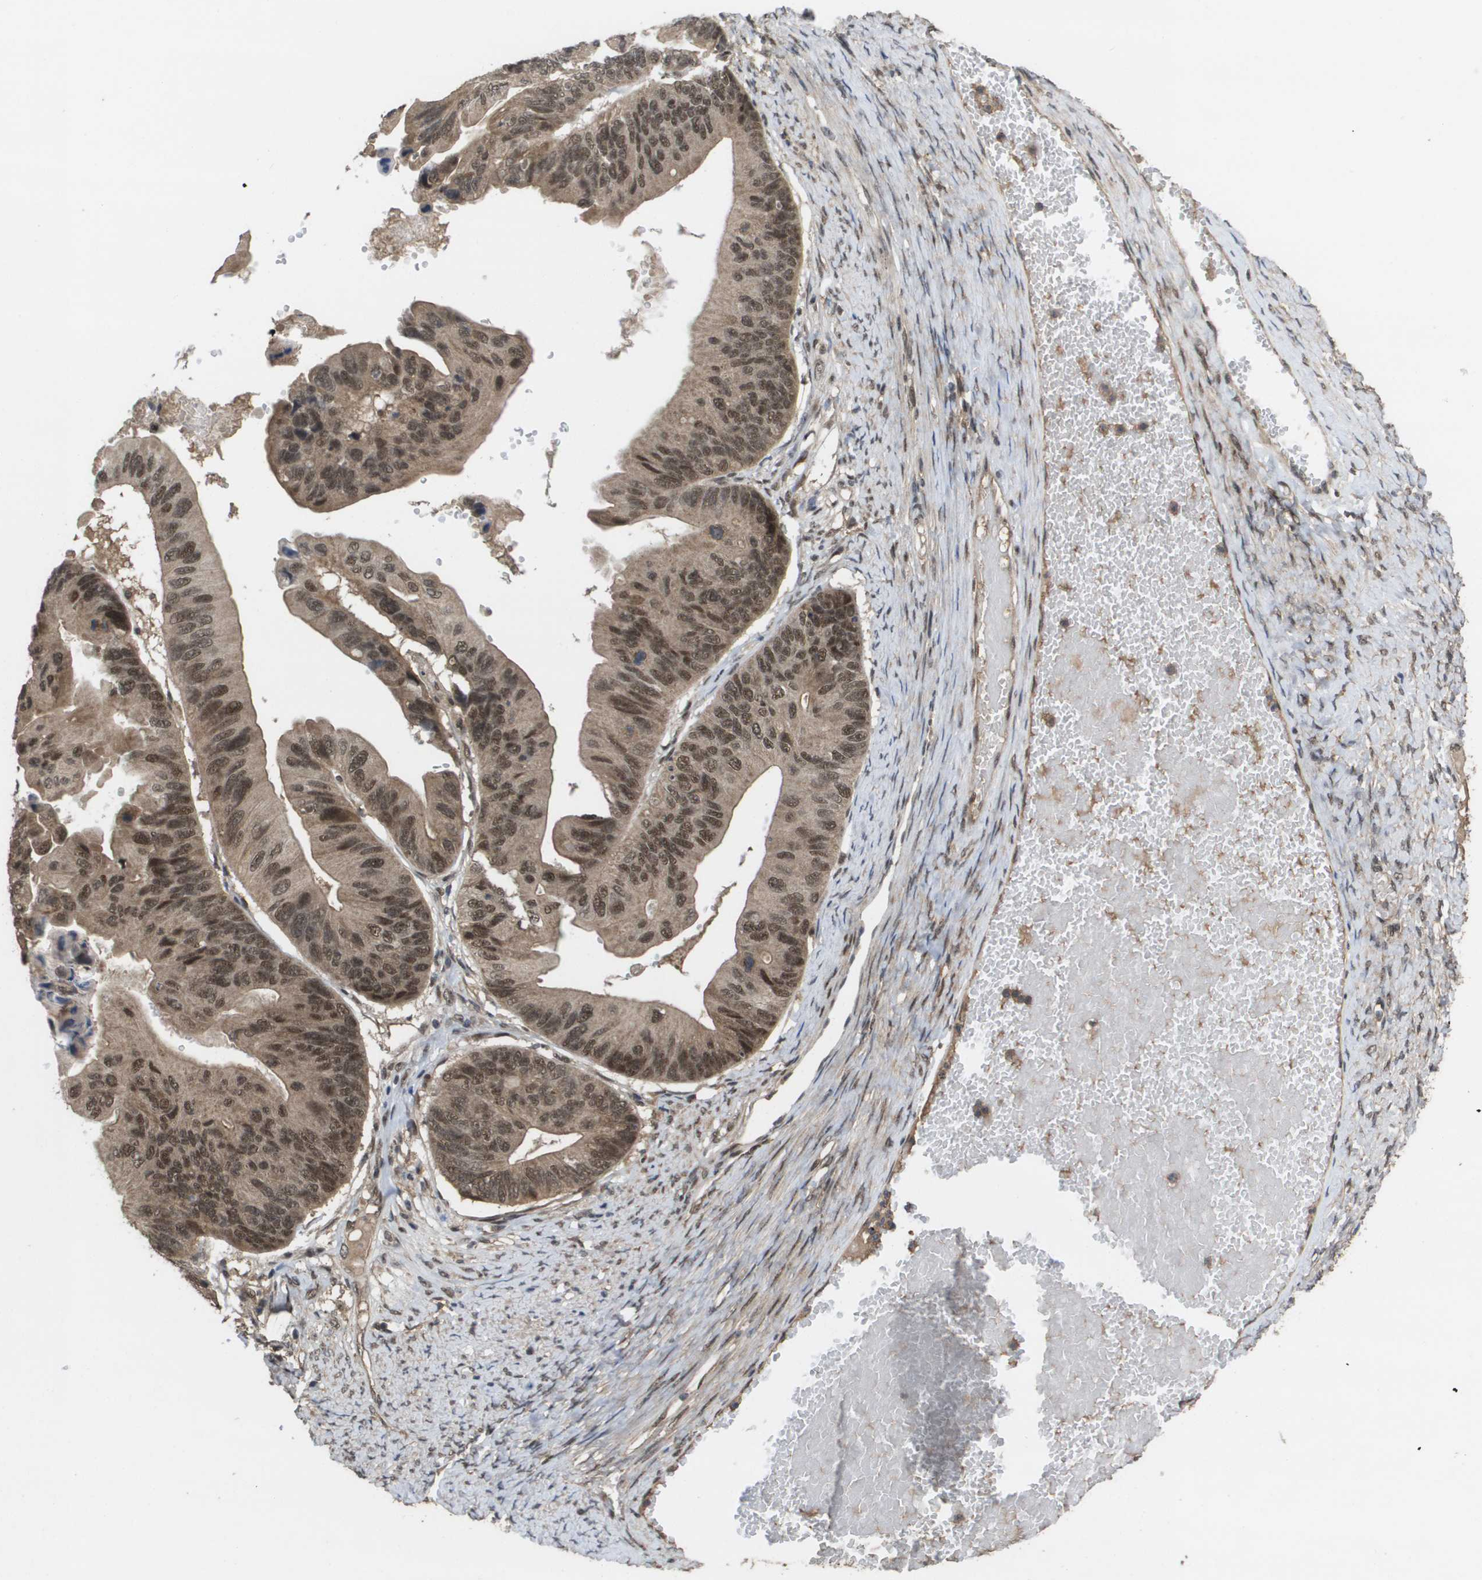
{"staining": {"intensity": "moderate", "quantity": ">75%", "location": "cytoplasmic/membranous,nuclear"}, "tissue": "ovarian cancer", "cell_type": "Tumor cells", "image_type": "cancer", "snomed": [{"axis": "morphology", "description": "Cystadenocarcinoma, mucinous, NOS"}, {"axis": "topography", "description": "Ovary"}], "caption": "Immunohistochemistry of mucinous cystadenocarcinoma (ovarian) demonstrates medium levels of moderate cytoplasmic/membranous and nuclear staining in about >75% of tumor cells.", "gene": "AMBRA1", "patient": {"sex": "female", "age": 61}}